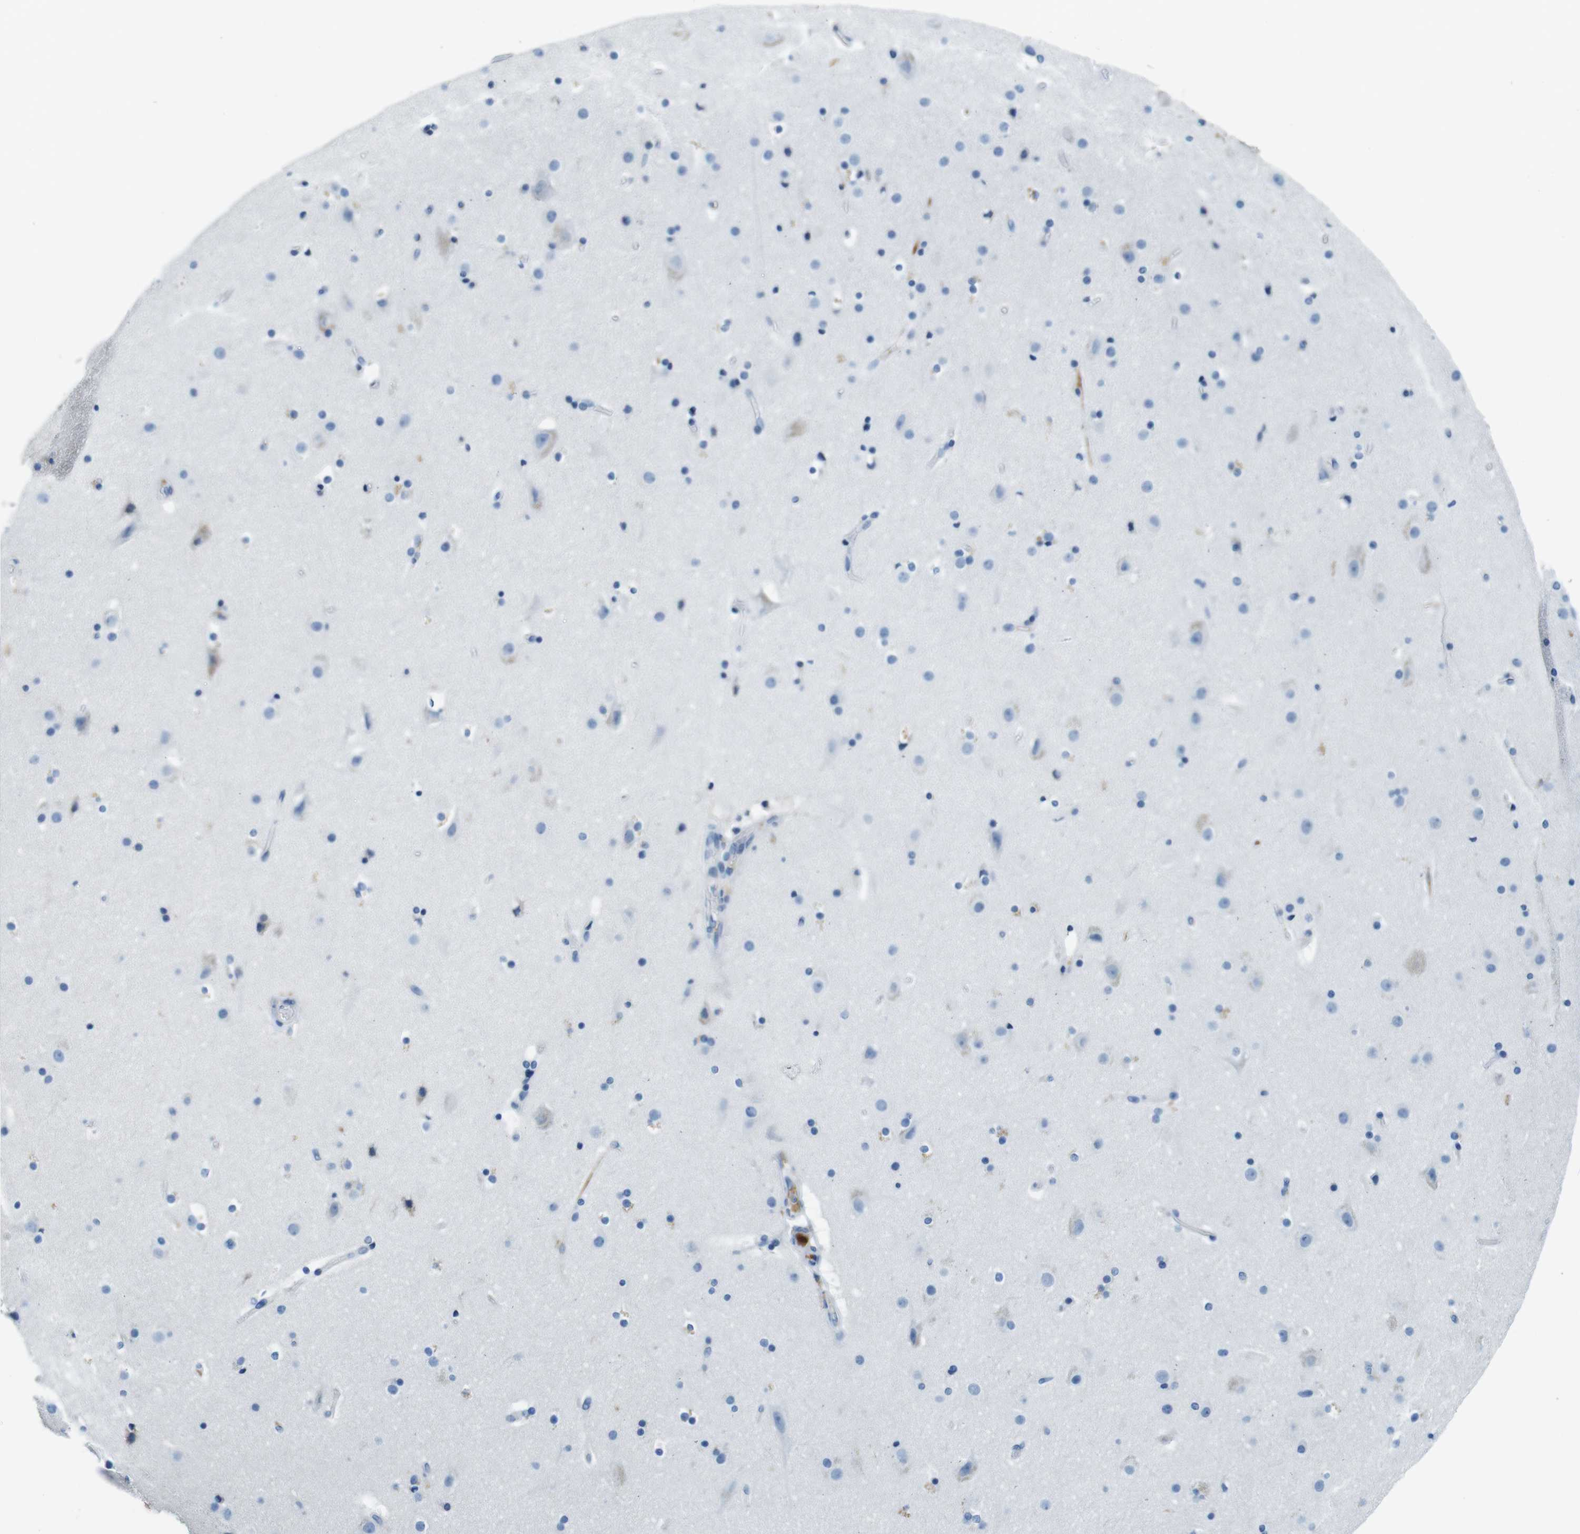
{"staining": {"intensity": "negative", "quantity": "none", "location": "none"}, "tissue": "cerebral cortex", "cell_type": "Endothelial cells", "image_type": "normal", "snomed": [{"axis": "morphology", "description": "Normal tissue, NOS"}, {"axis": "topography", "description": "Cerebral cortex"}], "caption": "Human cerebral cortex stained for a protein using immunohistochemistry (IHC) reveals no staining in endothelial cells.", "gene": "IGHD", "patient": {"sex": "male", "age": 57}}